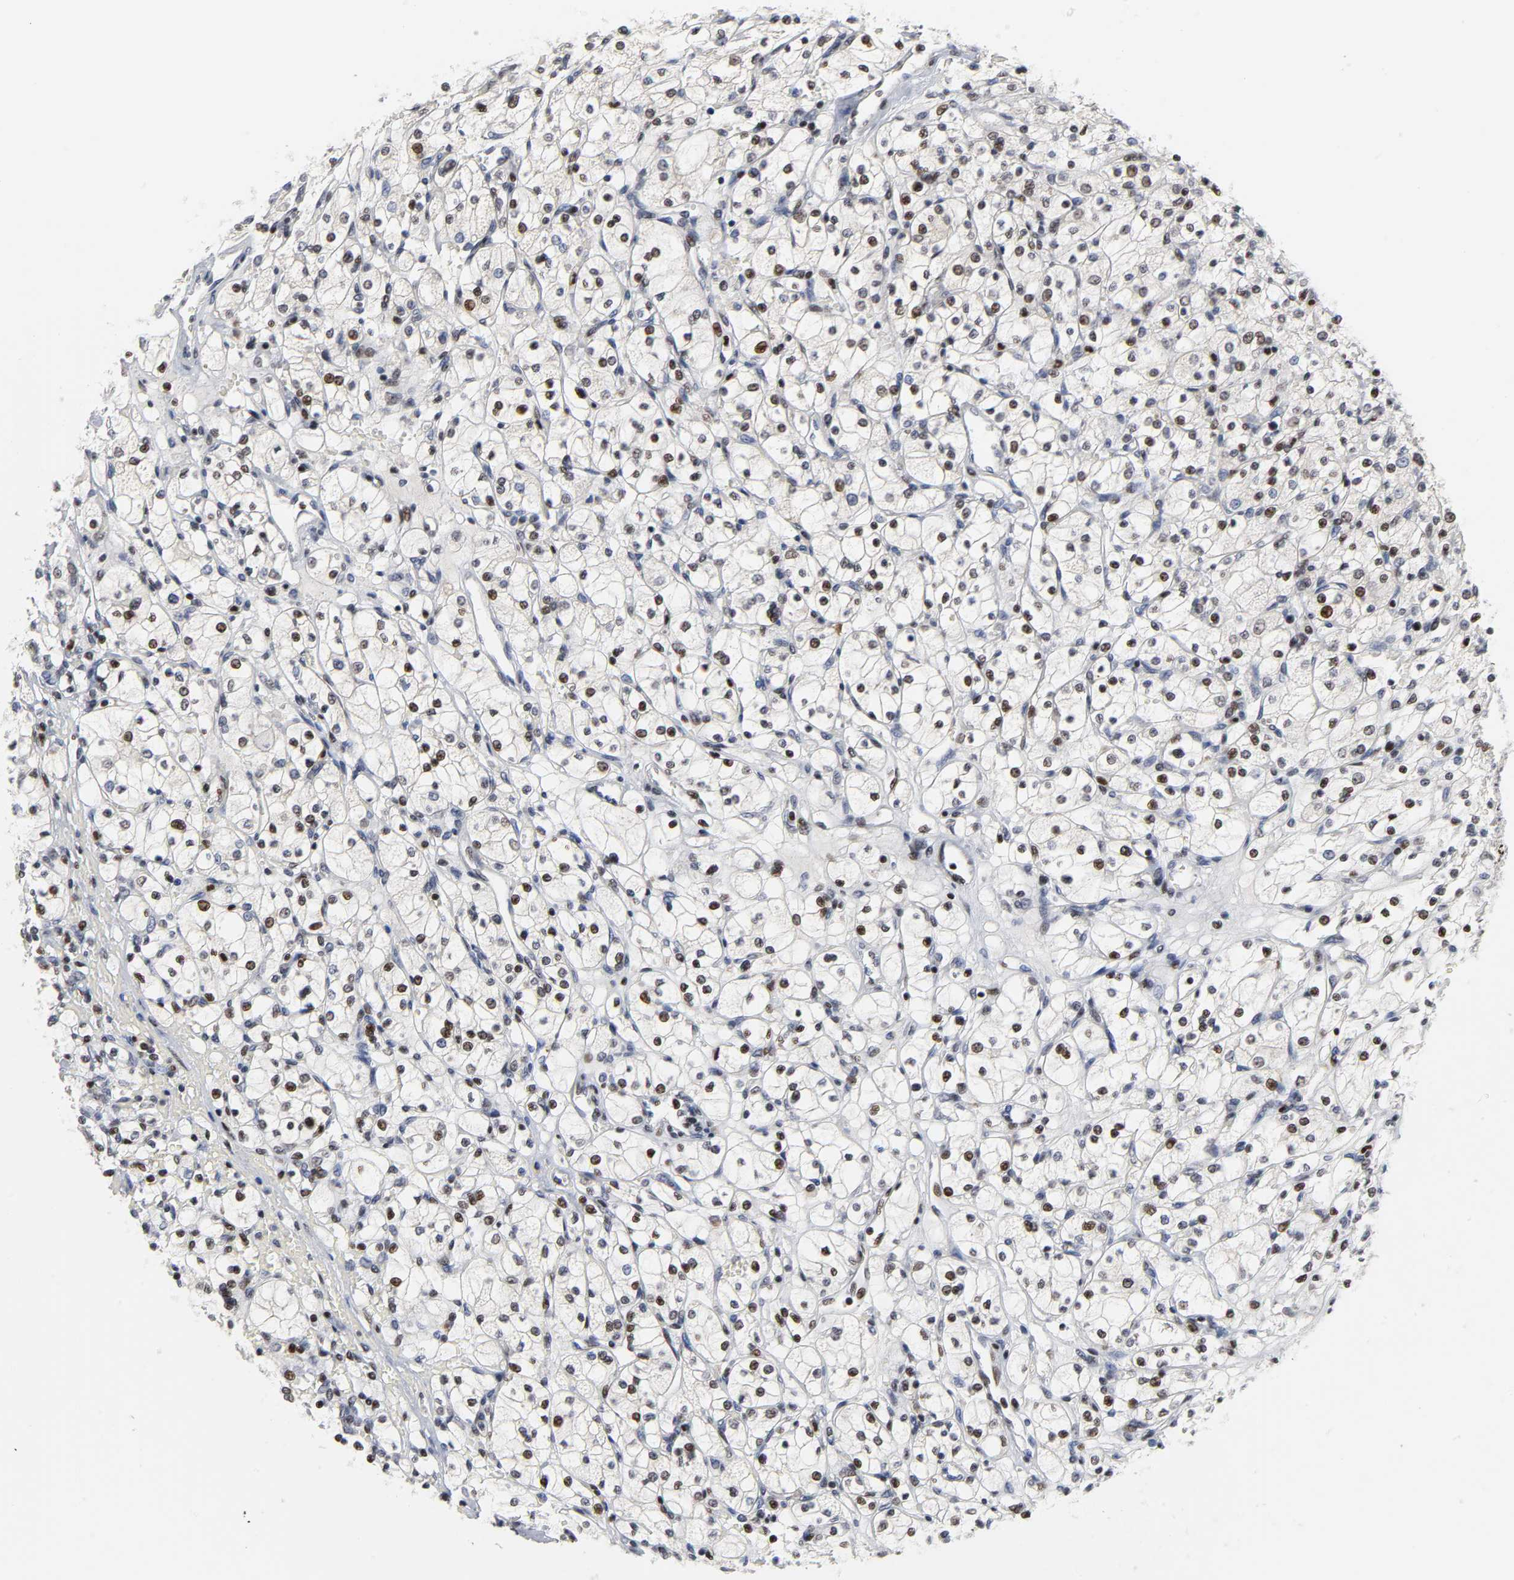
{"staining": {"intensity": "strong", "quantity": ">75%", "location": "nuclear"}, "tissue": "renal cancer", "cell_type": "Tumor cells", "image_type": "cancer", "snomed": [{"axis": "morphology", "description": "Adenocarcinoma, NOS"}, {"axis": "topography", "description": "Kidney"}], "caption": "Immunohistochemistry micrograph of neoplastic tissue: human renal adenocarcinoma stained using immunohistochemistry displays high levels of strong protein expression localized specifically in the nuclear of tumor cells, appearing as a nuclear brown color.", "gene": "CREBBP", "patient": {"sex": "female", "age": 83}}